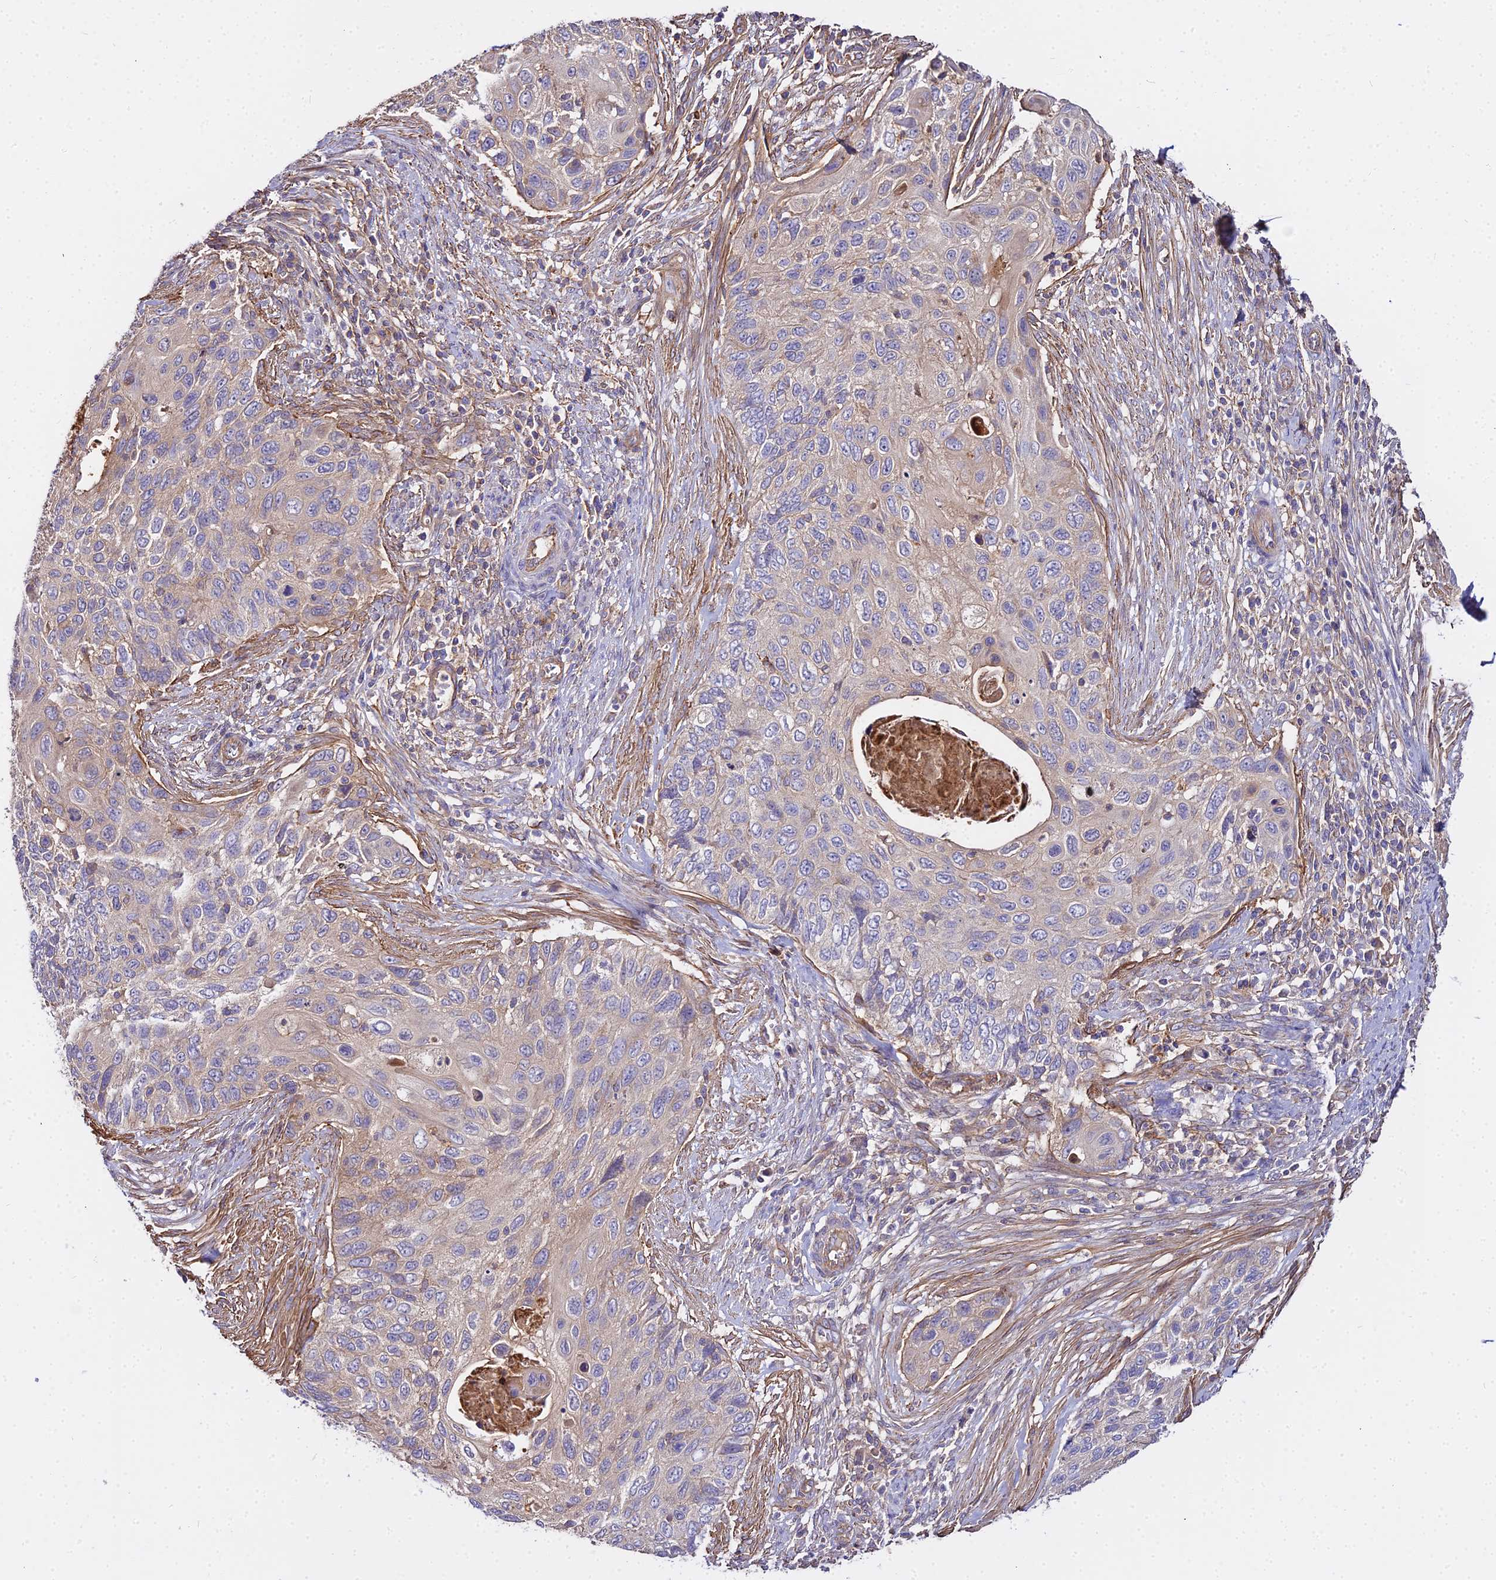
{"staining": {"intensity": "weak", "quantity": "25%-75%", "location": "cytoplasmic/membranous"}, "tissue": "cervical cancer", "cell_type": "Tumor cells", "image_type": "cancer", "snomed": [{"axis": "morphology", "description": "Squamous cell carcinoma, NOS"}, {"axis": "topography", "description": "Cervix"}], "caption": "A brown stain highlights weak cytoplasmic/membranous expression of a protein in human cervical cancer (squamous cell carcinoma) tumor cells. The staining is performed using DAB brown chromogen to label protein expression. The nuclei are counter-stained blue using hematoxylin.", "gene": "GLYAT", "patient": {"sex": "female", "age": 70}}